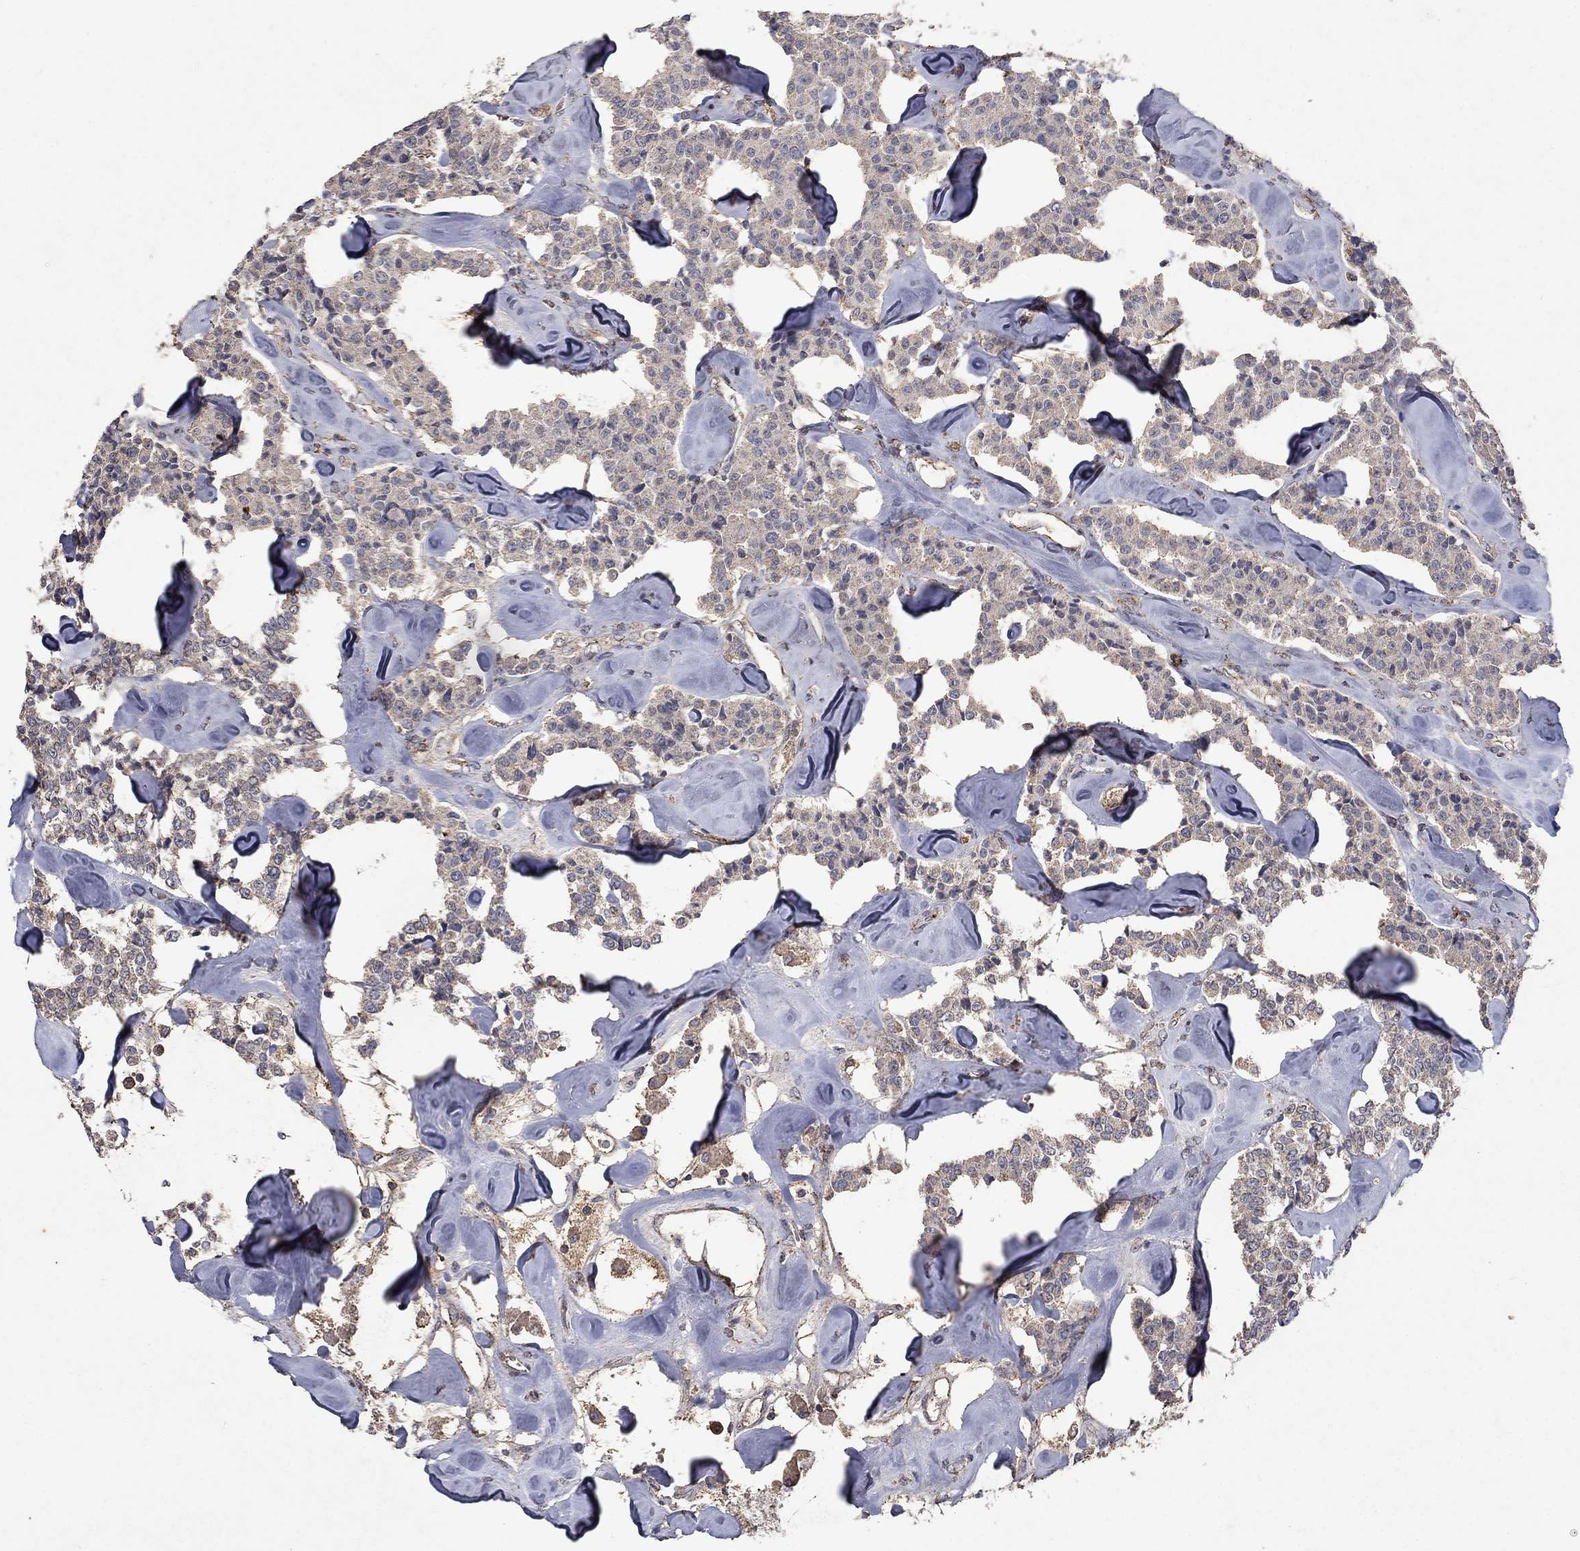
{"staining": {"intensity": "negative", "quantity": "none", "location": "none"}, "tissue": "carcinoid", "cell_type": "Tumor cells", "image_type": "cancer", "snomed": [{"axis": "morphology", "description": "Carcinoid, malignant, NOS"}, {"axis": "topography", "description": "Pancreas"}], "caption": "The IHC photomicrograph has no significant expression in tumor cells of malignant carcinoid tissue.", "gene": "CD24", "patient": {"sex": "male", "age": 41}}